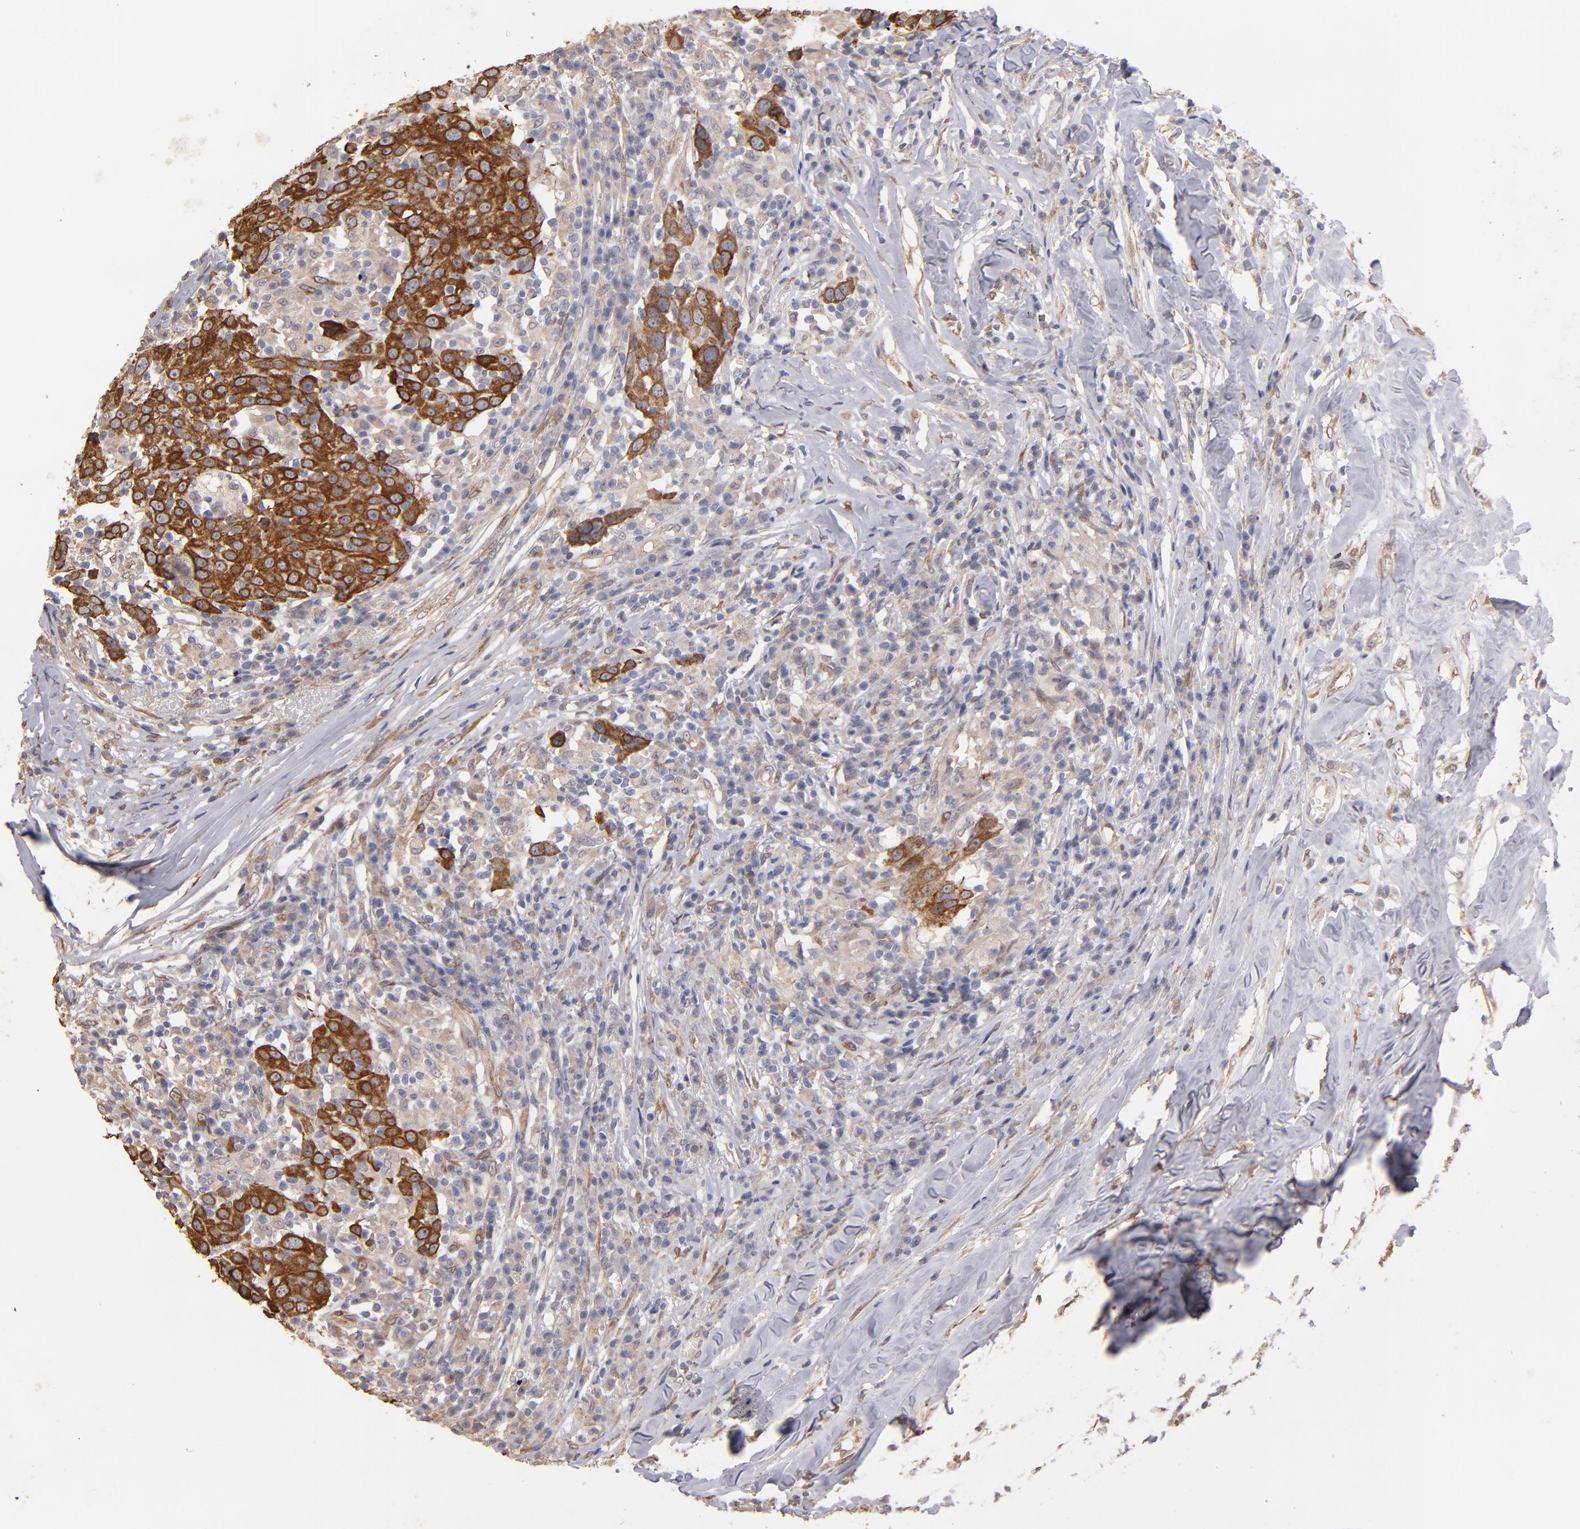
{"staining": {"intensity": "moderate", "quantity": "25%-75%", "location": "cytoplasmic/membranous"}, "tissue": "head and neck cancer", "cell_type": "Tumor cells", "image_type": "cancer", "snomed": [{"axis": "morphology", "description": "Adenocarcinoma, NOS"}, {"axis": "topography", "description": "Salivary gland"}, {"axis": "topography", "description": "Head-Neck"}], "caption": "Immunohistochemistry histopathology image of human head and neck cancer stained for a protein (brown), which exhibits medium levels of moderate cytoplasmic/membranous staining in approximately 25%-75% of tumor cells.", "gene": "PGRMC1", "patient": {"sex": "female", "age": 65}}